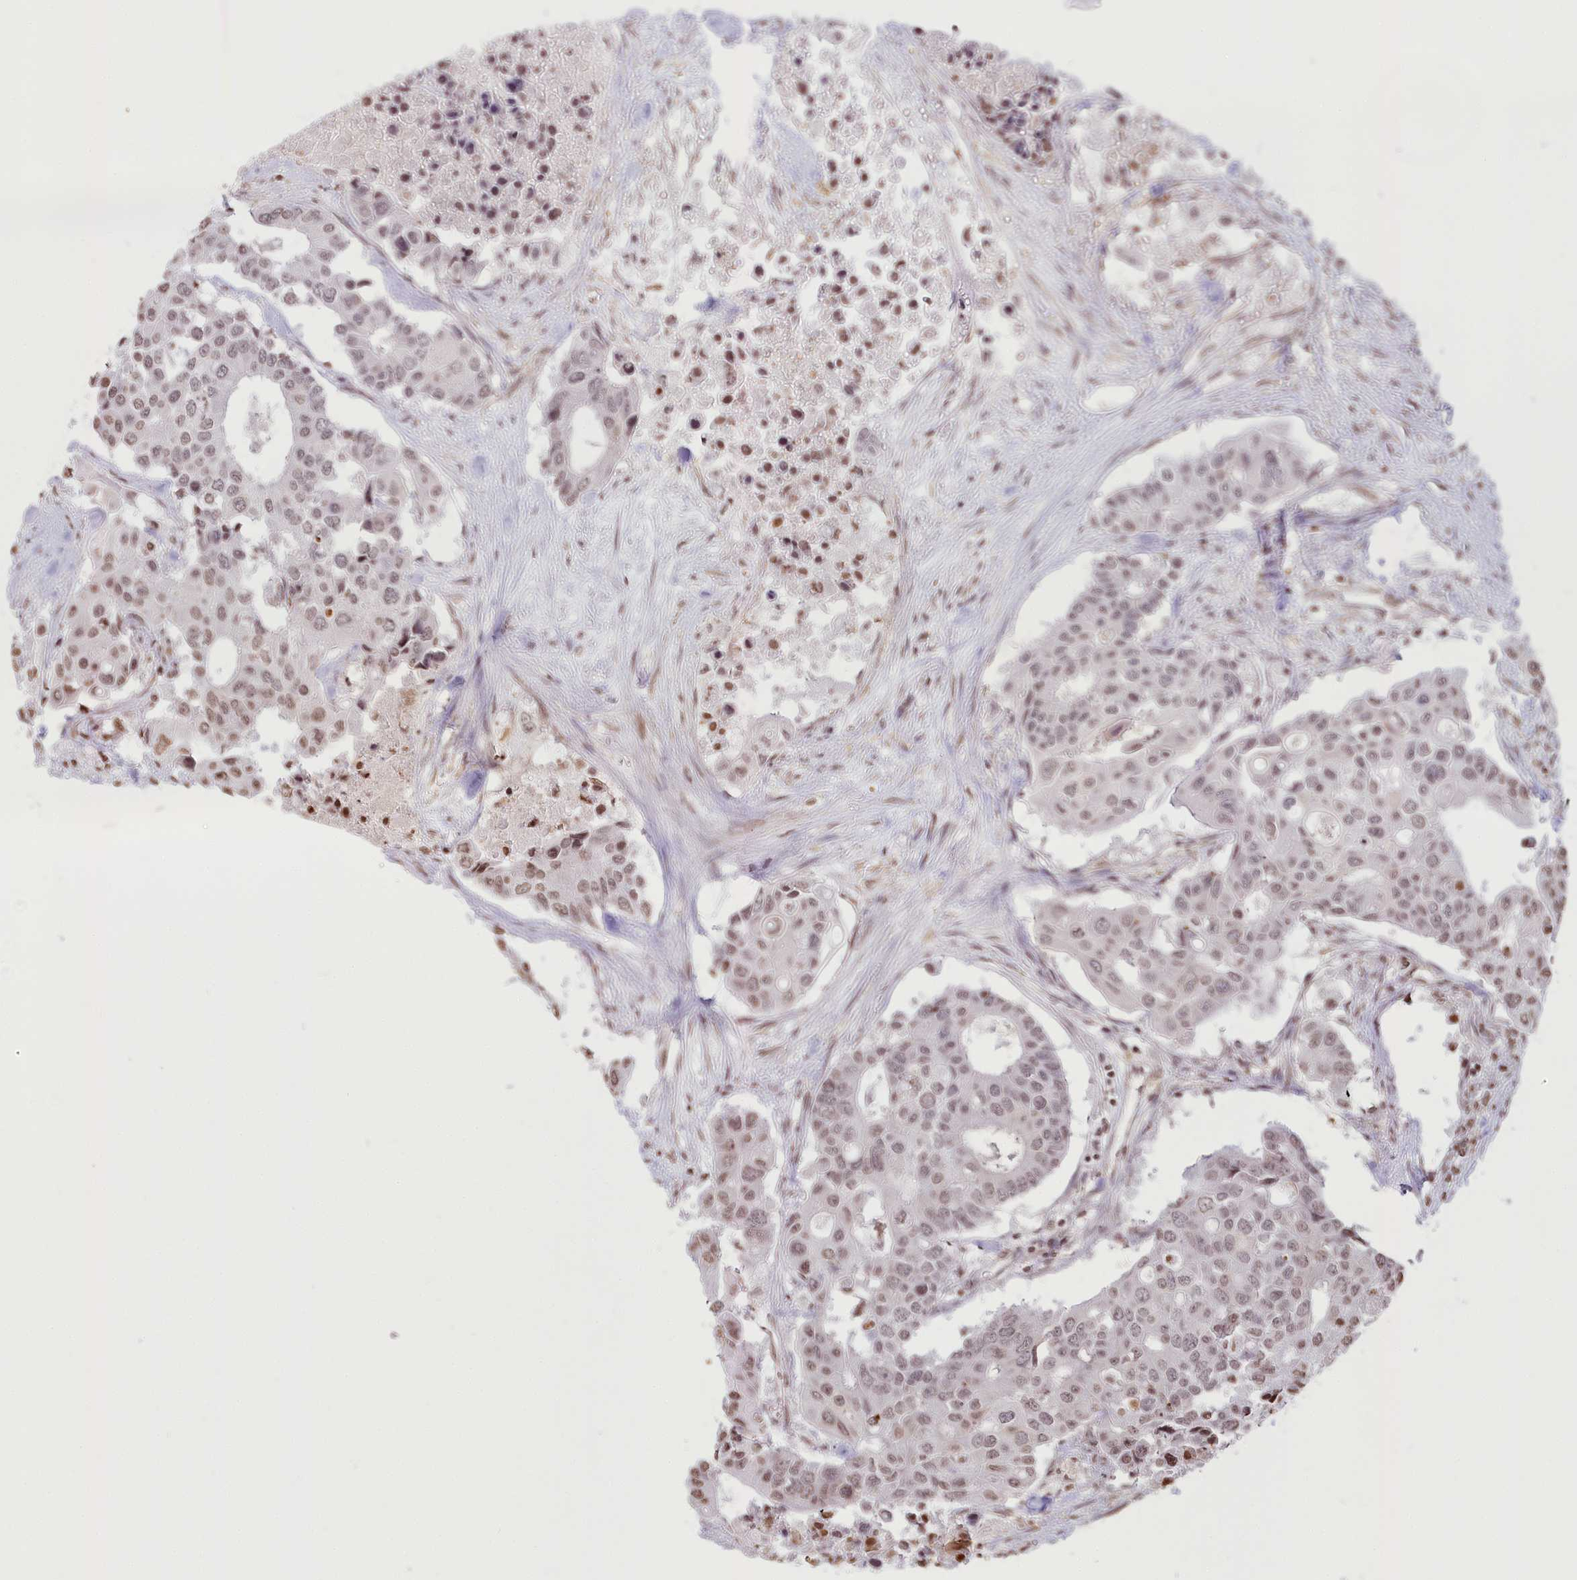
{"staining": {"intensity": "moderate", "quantity": ">75%", "location": "nuclear"}, "tissue": "colorectal cancer", "cell_type": "Tumor cells", "image_type": "cancer", "snomed": [{"axis": "morphology", "description": "Adenocarcinoma, NOS"}, {"axis": "topography", "description": "Colon"}], "caption": "This is a photomicrograph of immunohistochemistry staining of colorectal adenocarcinoma, which shows moderate staining in the nuclear of tumor cells.", "gene": "FAM13A", "patient": {"sex": "male", "age": 77}}